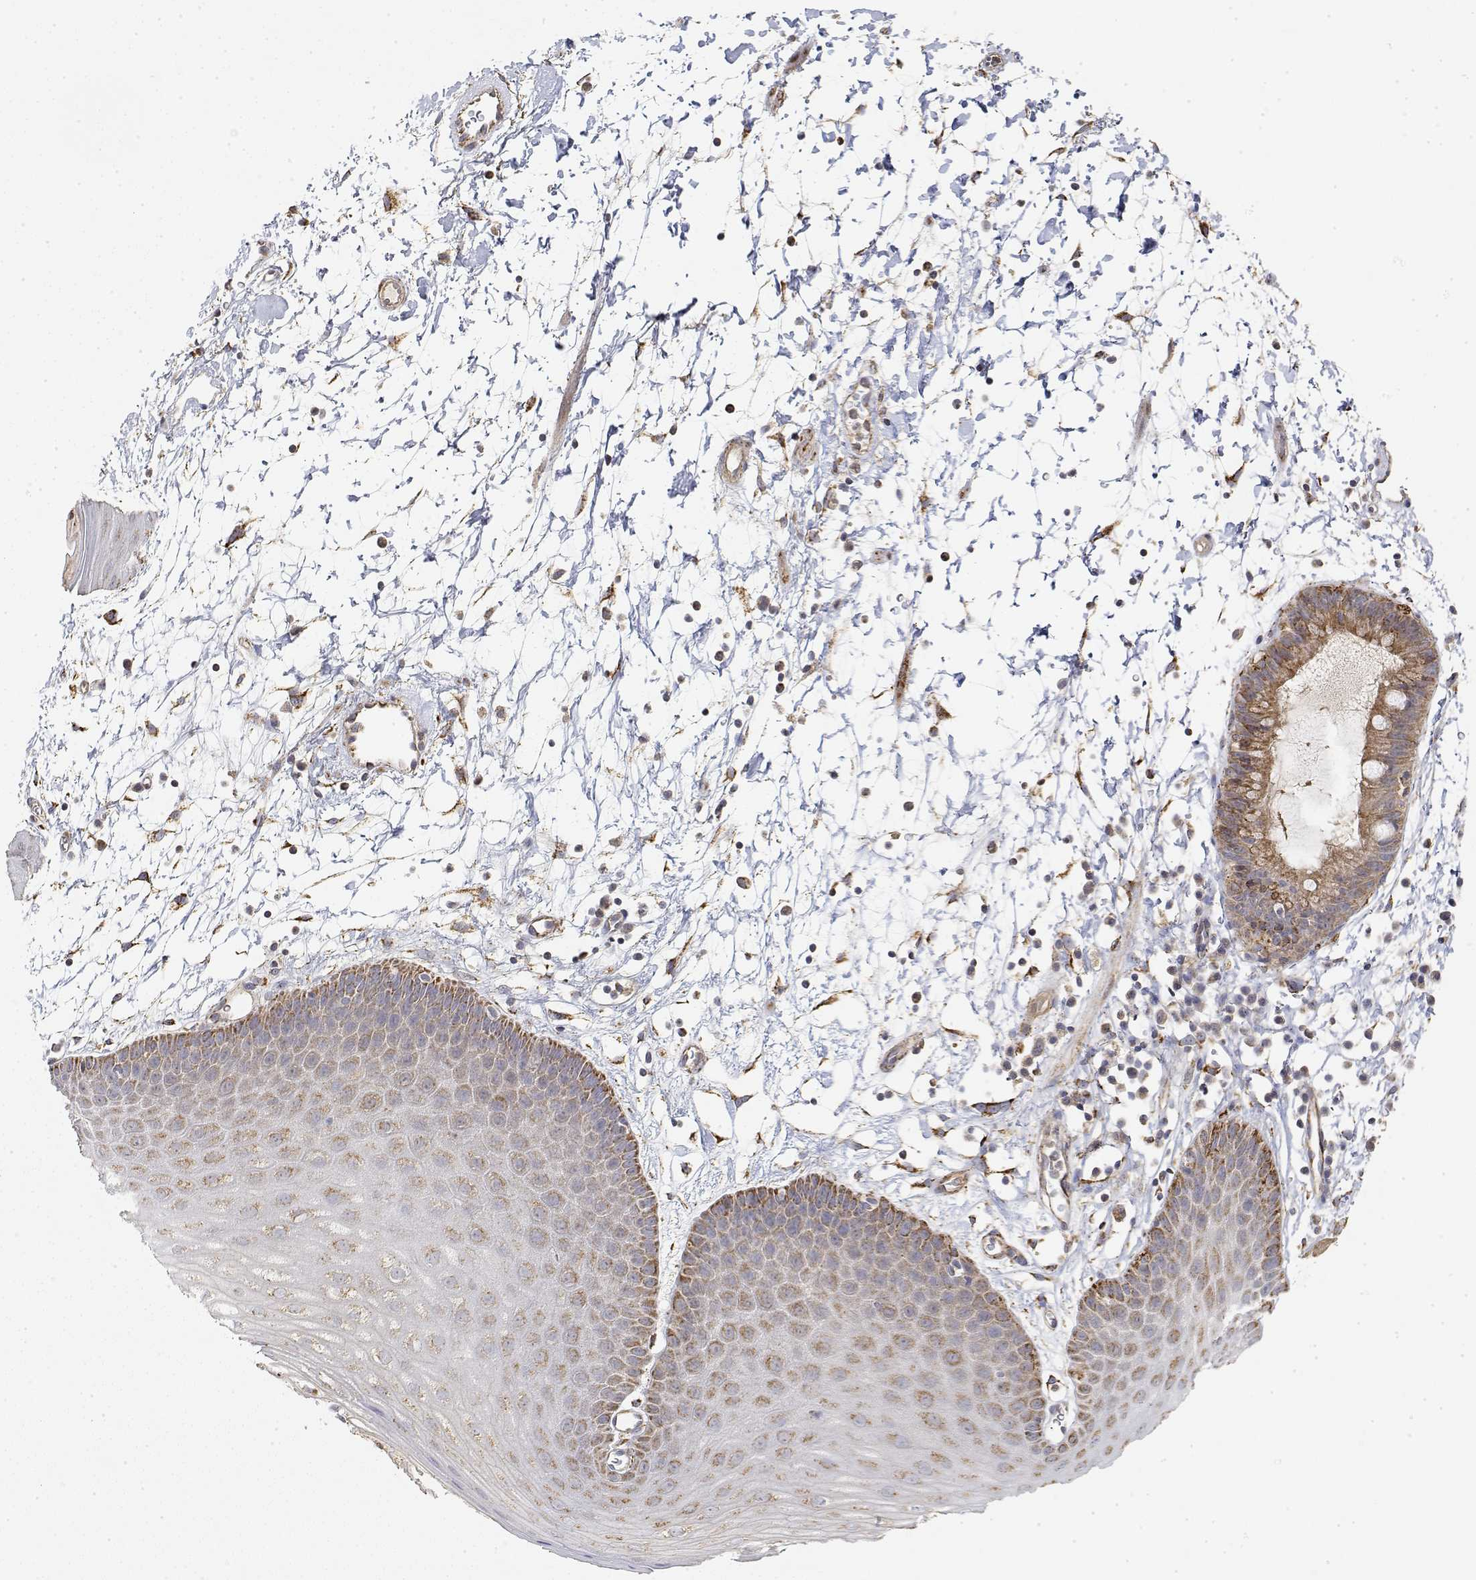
{"staining": {"intensity": "strong", "quantity": "<25%", "location": "cytoplasmic/membranous"}, "tissue": "skin", "cell_type": "Epidermal cells", "image_type": "normal", "snomed": [{"axis": "morphology", "description": "Normal tissue, NOS"}, {"axis": "topography", "description": "Anal"}], "caption": "Immunohistochemistry (IHC) of unremarkable skin demonstrates medium levels of strong cytoplasmic/membranous expression in approximately <25% of epidermal cells.", "gene": "LONRF3", "patient": {"sex": "male", "age": 53}}